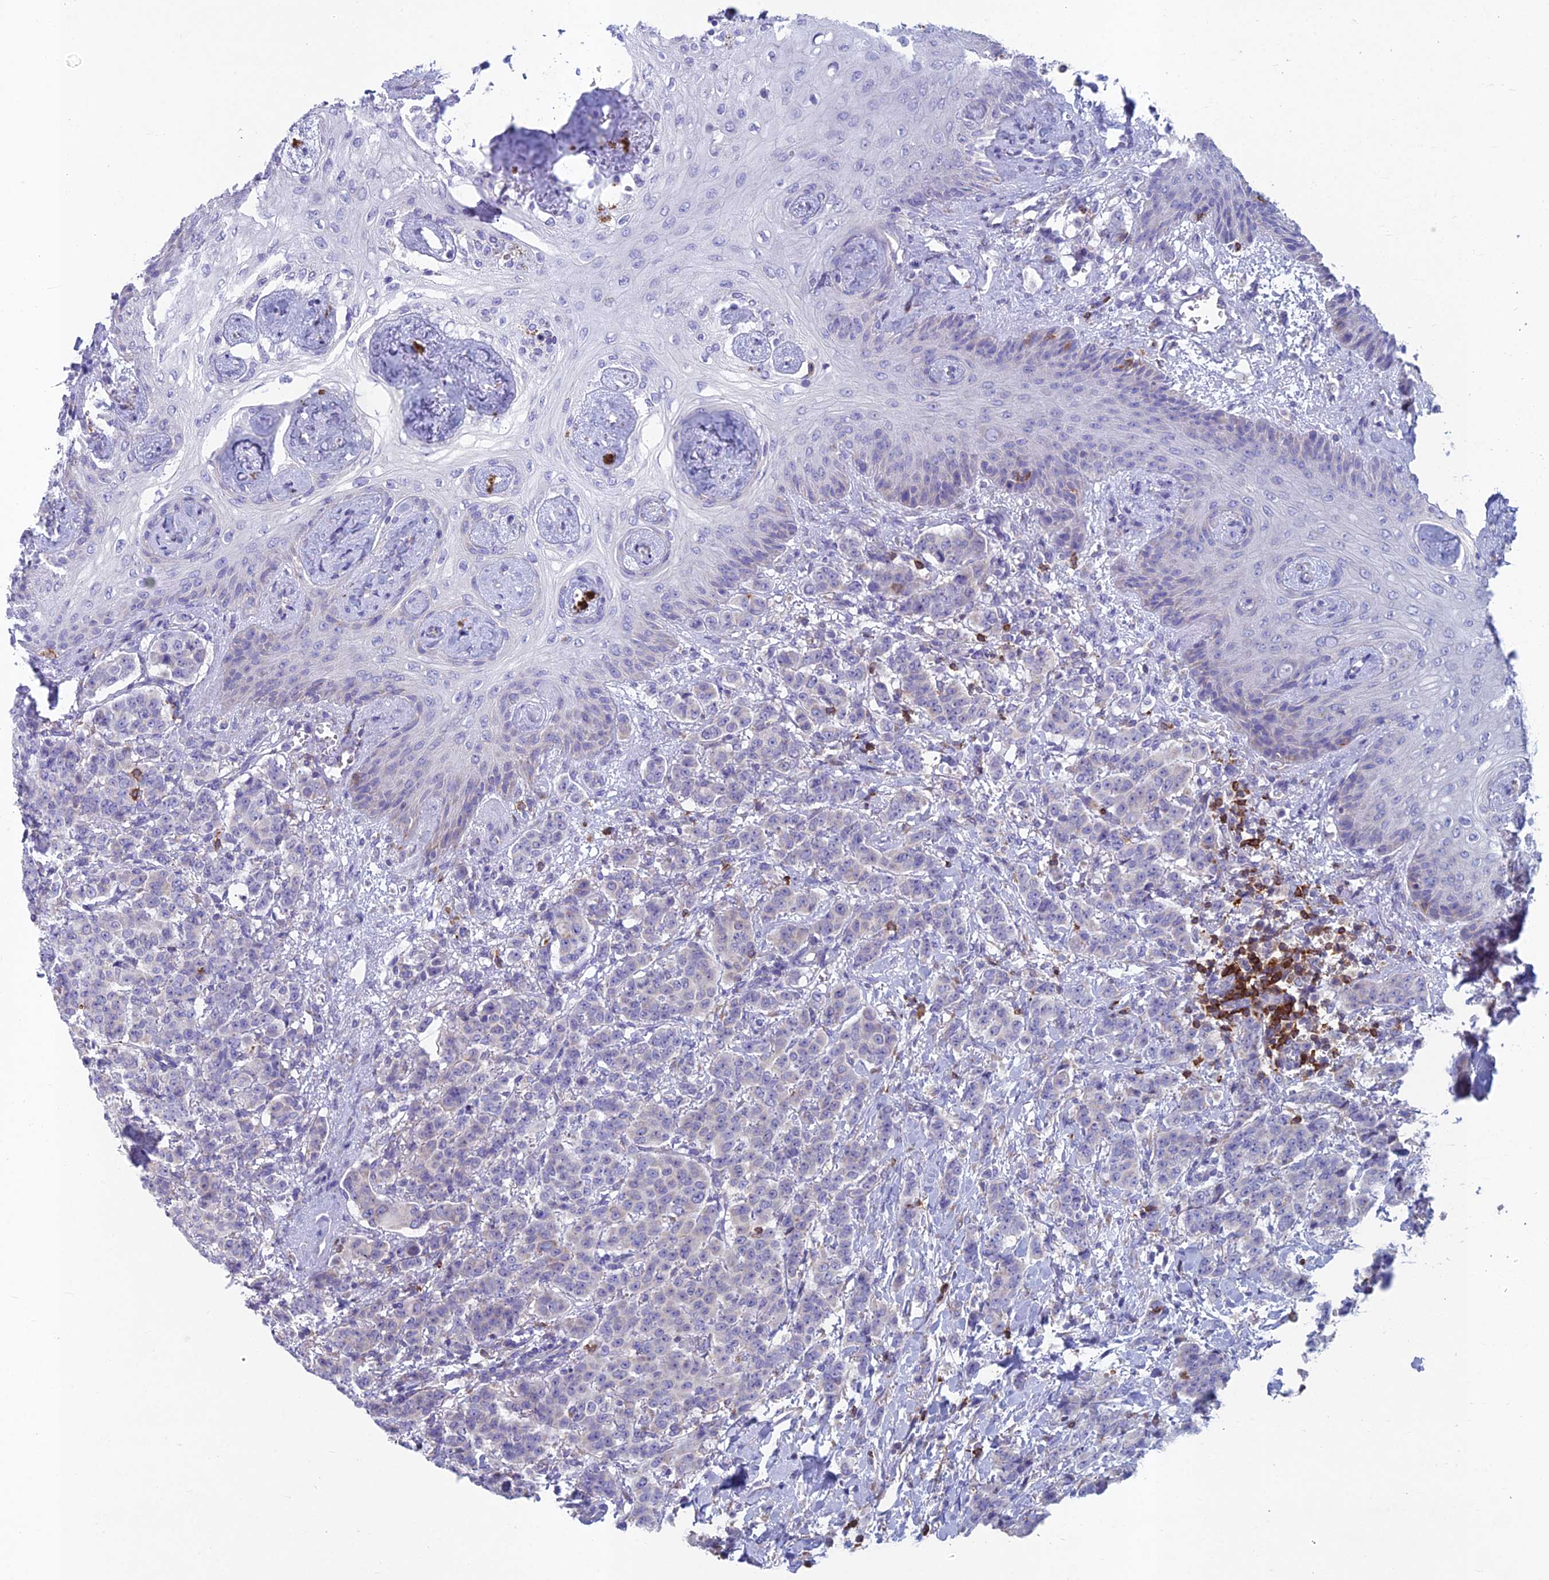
{"staining": {"intensity": "negative", "quantity": "none", "location": "none"}, "tissue": "breast cancer", "cell_type": "Tumor cells", "image_type": "cancer", "snomed": [{"axis": "morphology", "description": "Duct carcinoma"}, {"axis": "topography", "description": "Breast"}], "caption": "Tumor cells are negative for brown protein staining in breast cancer (invasive ductal carcinoma).", "gene": "ABI3BP", "patient": {"sex": "female", "age": 40}}